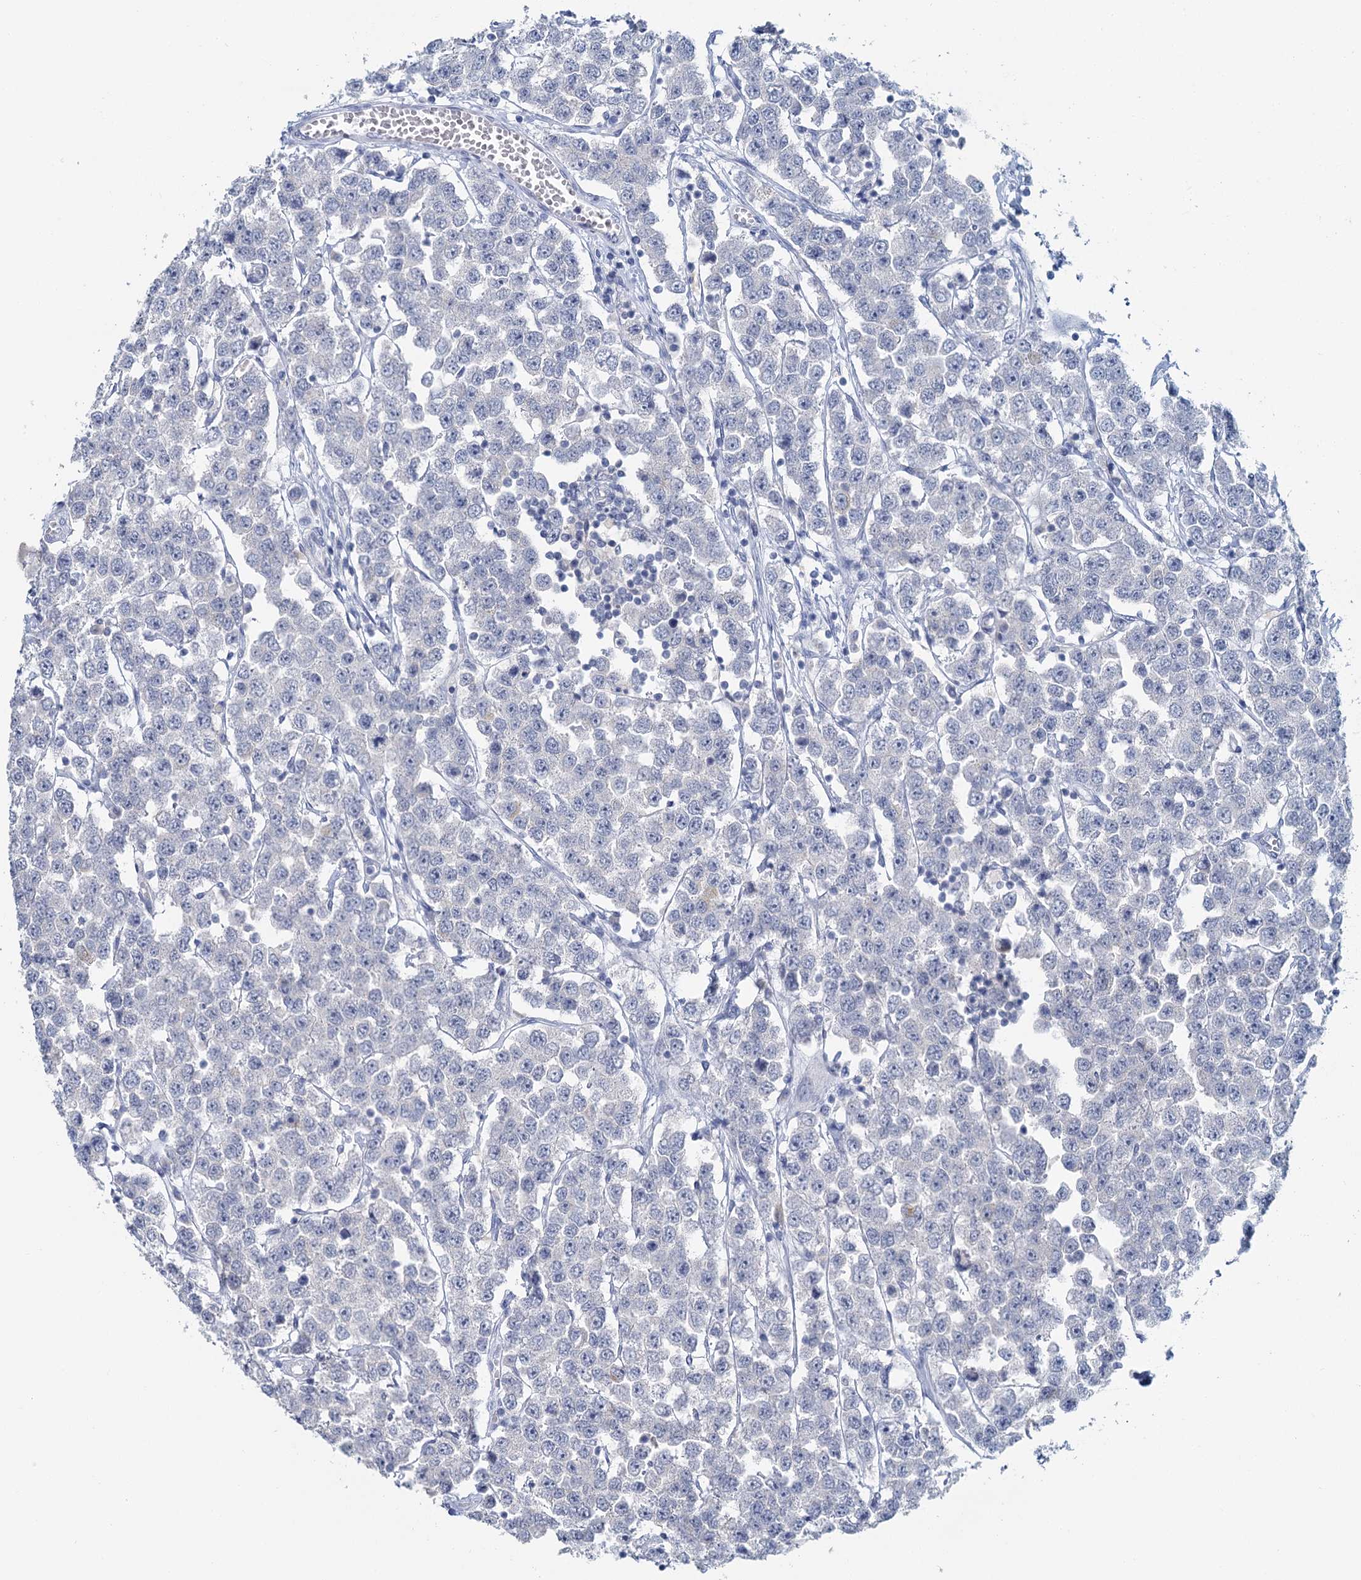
{"staining": {"intensity": "negative", "quantity": "none", "location": "none"}, "tissue": "testis cancer", "cell_type": "Tumor cells", "image_type": "cancer", "snomed": [{"axis": "morphology", "description": "Seminoma, NOS"}, {"axis": "topography", "description": "Testis"}], "caption": "This image is of testis cancer stained with IHC to label a protein in brown with the nuclei are counter-stained blue. There is no positivity in tumor cells.", "gene": "CHGA", "patient": {"sex": "male", "age": 28}}